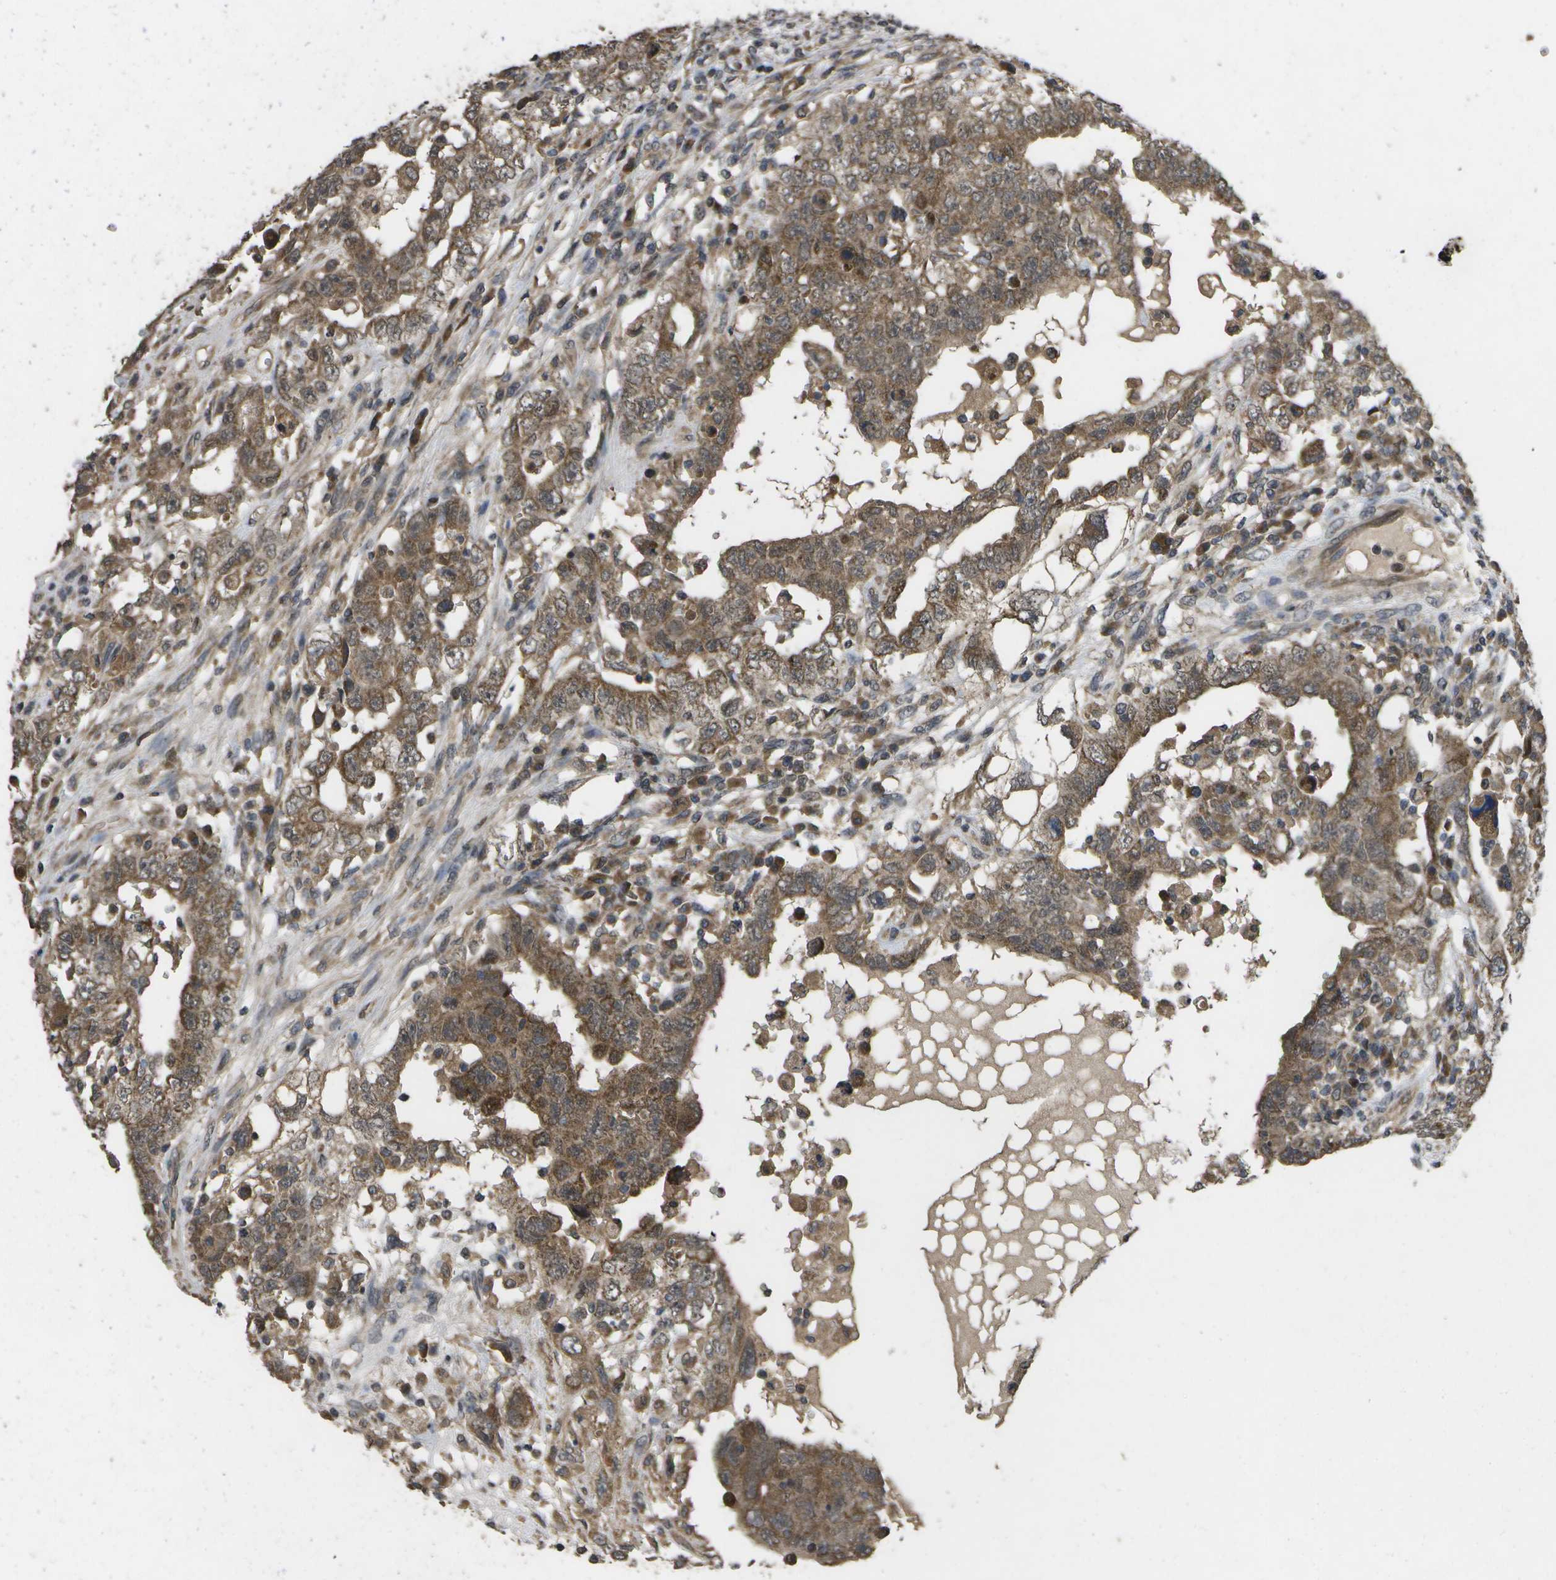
{"staining": {"intensity": "moderate", "quantity": ">75%", "location": "cytoplasmic/membranous"}, "tissue": "testis cancer", "cell_type": "Tumor cells", "image_type": "cancer", "snomed": [{"axis": "morphology", "description": "Carcinoma, Embryonal, NOS"}, {"axis": "topography", "description": "Testis"}], "caption": "Tumor cells display medium levels of moderate cytoplasmic/membranous expression in approximately >75% of cells in testis cancer.", "gene": "ALAS1", "patient": {"sex": "male", "age": 26}}